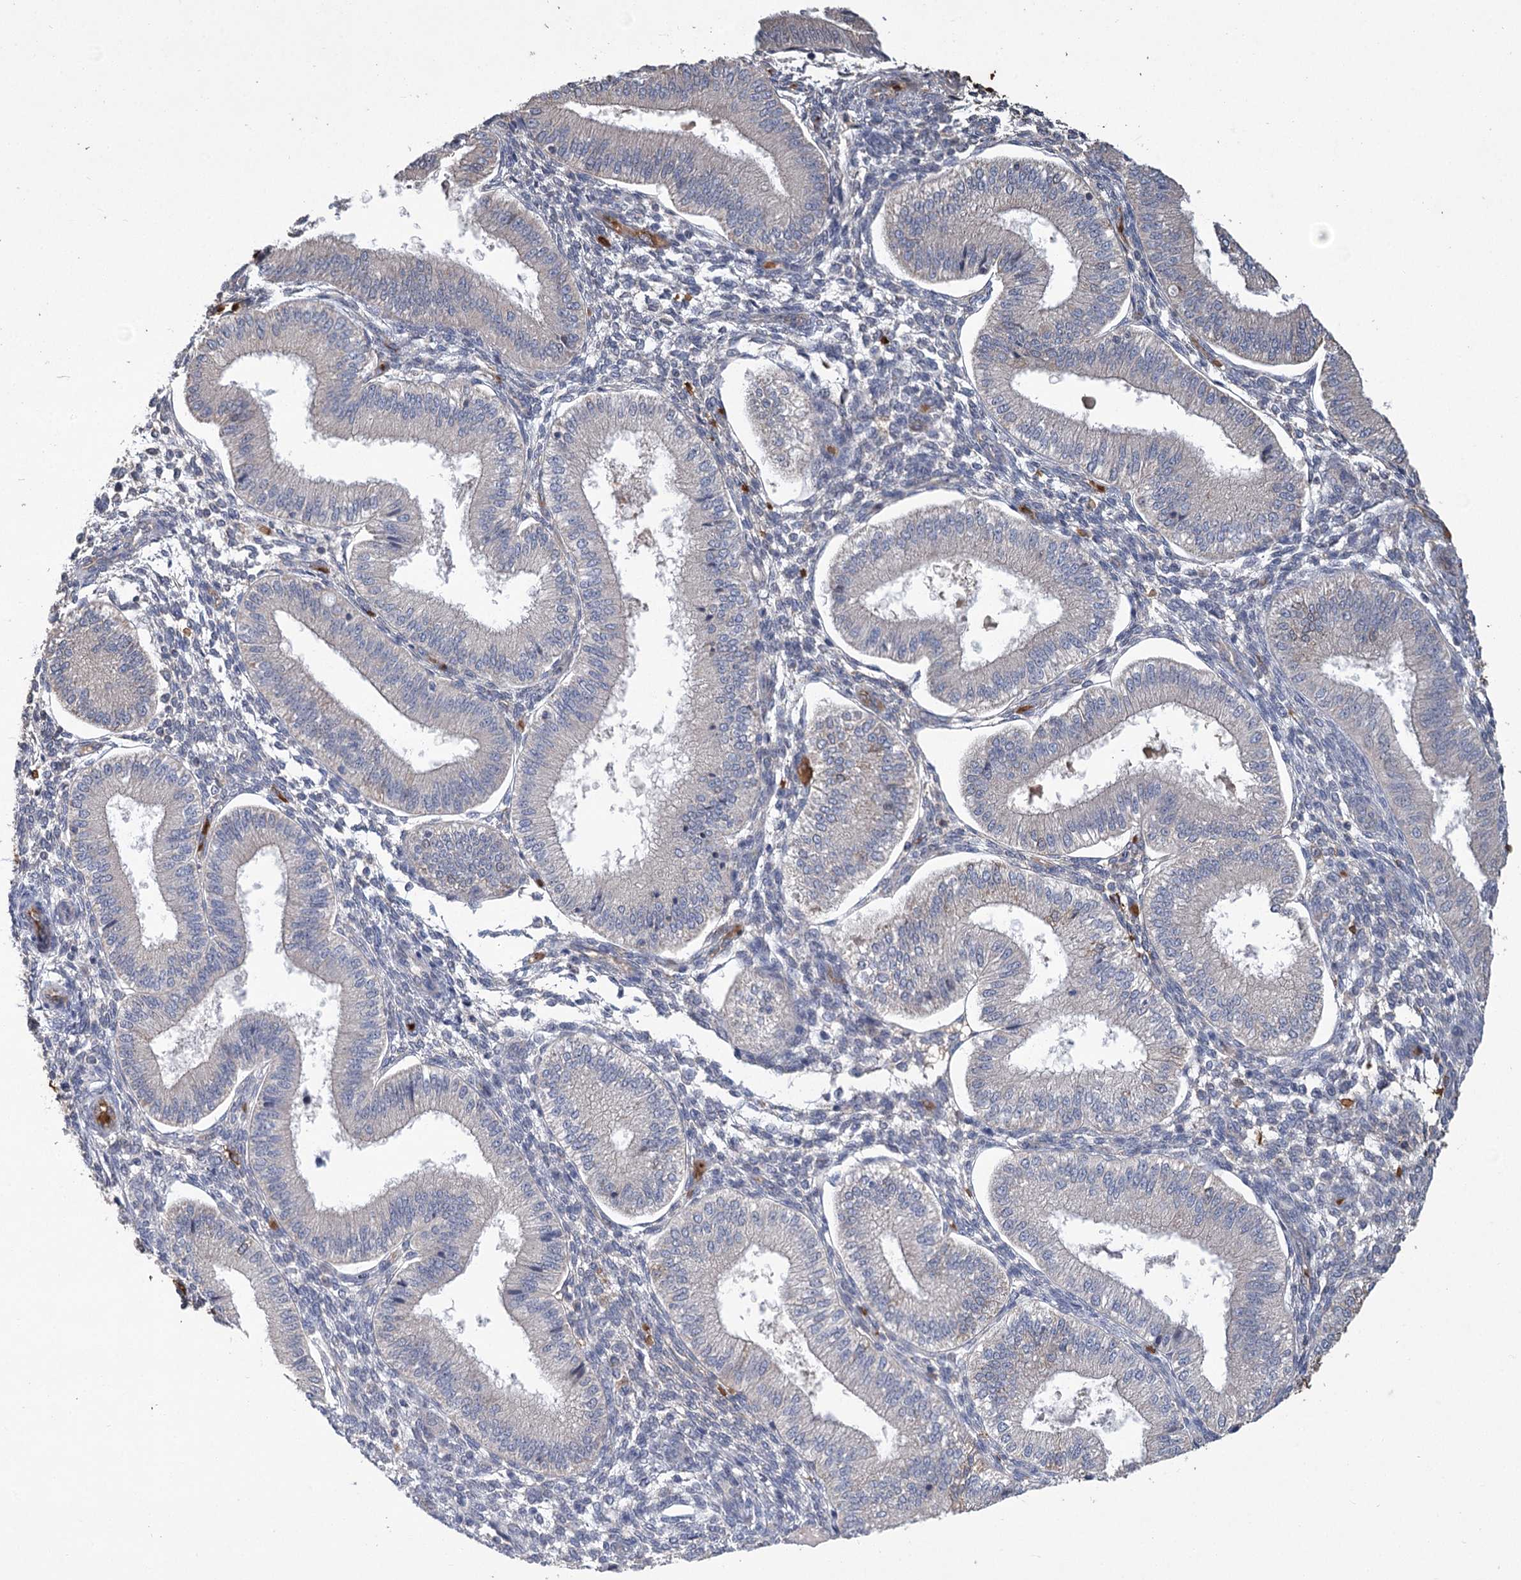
{"staining": {"intensity": "negative", "quantity": "none", "location": "none"}, "tissue": "endometrium", "cell_type": "Cells in endometrial stroma", "image_type": "normal", "snomed": [{"axis": "morphology", "description": "Normal tissue, NOS"}, {"axis": "topography", "description": "Endometrium"}], "caption": "Image shows no significant protein staining in cells in endometrial stroma of unremarkable endometrium. Brightfield microscopy of immunohistochemistry stained with DAB (brown) and hematoxylin (blue), captured at high magnification.", "gene": "HBA1", "patient": {"sex": "female", "age": 39}}